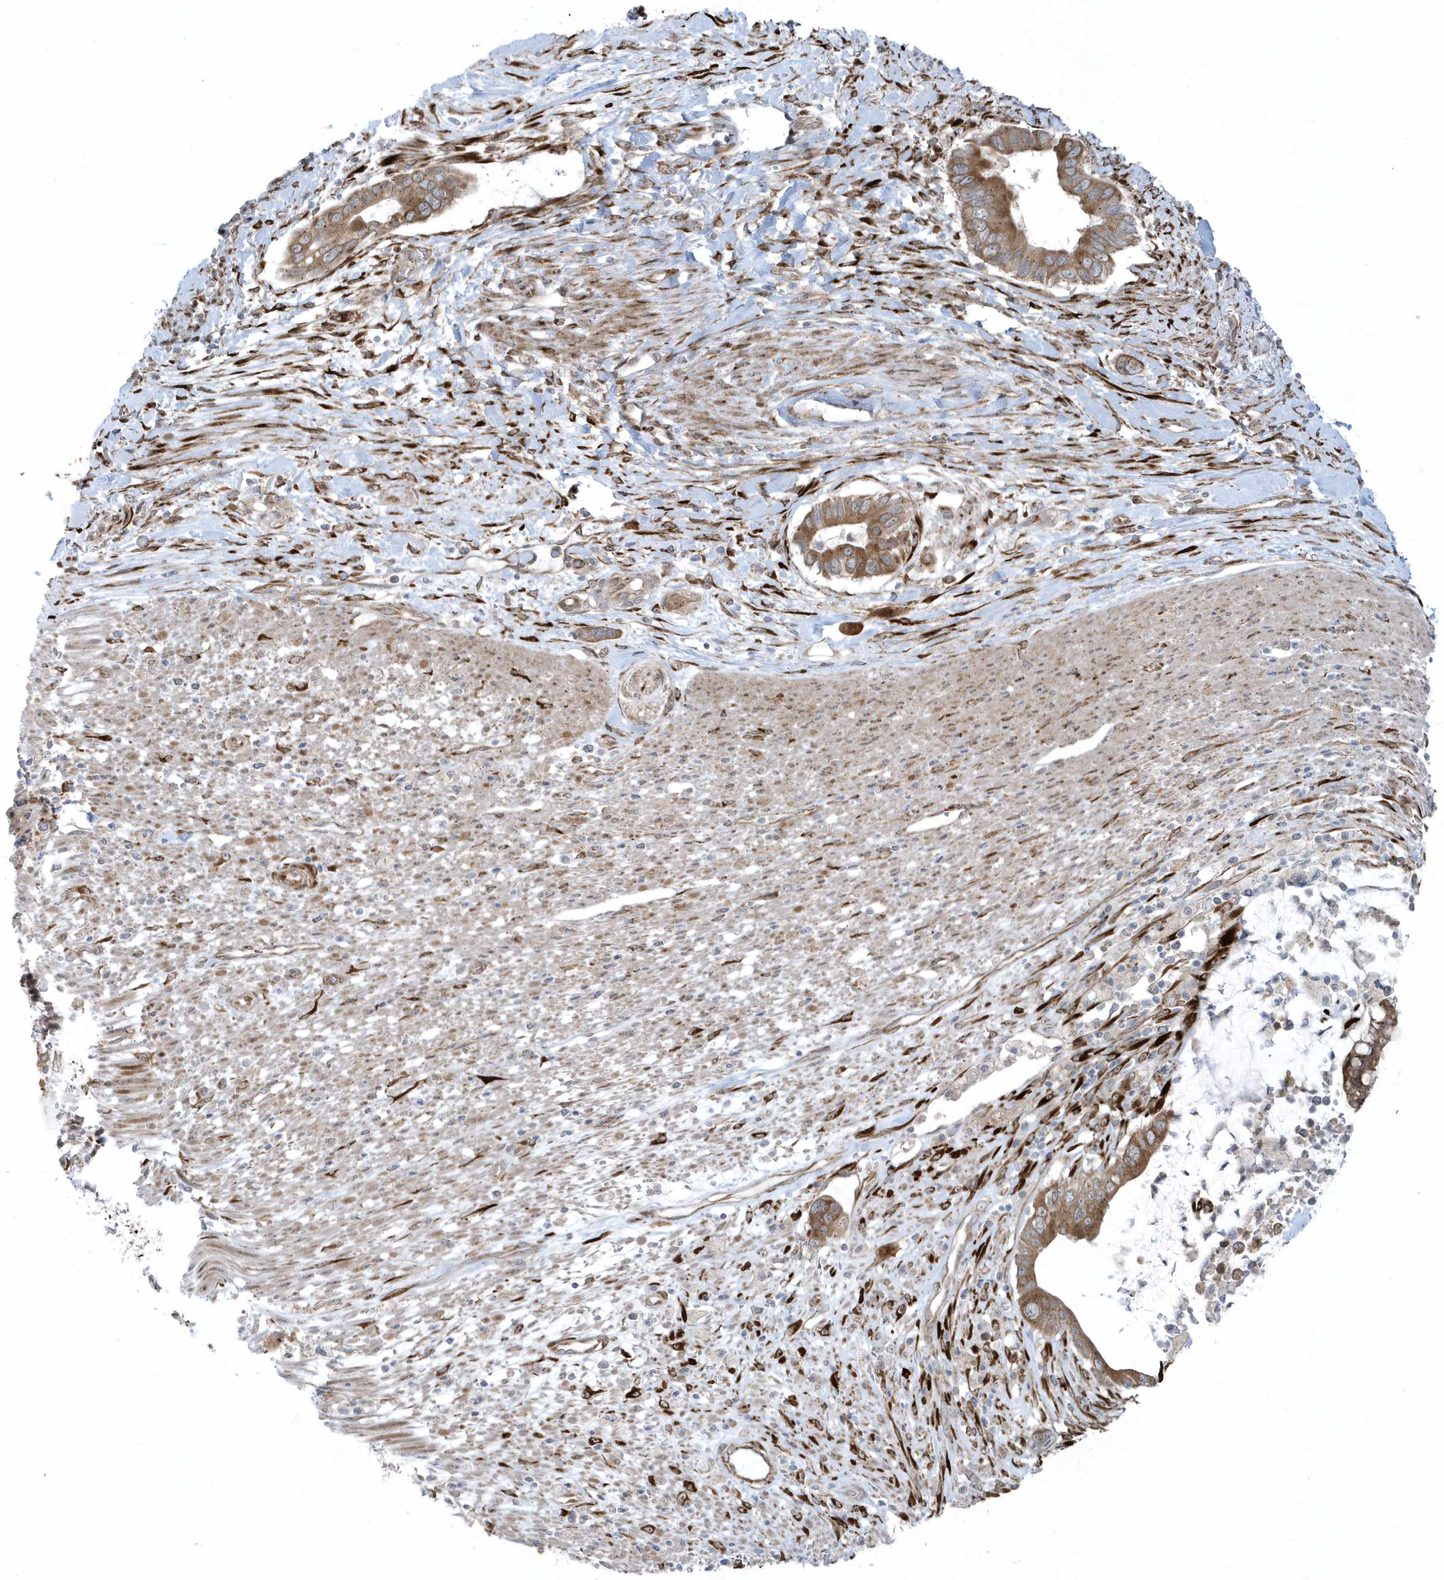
{"staining": {"intensity": "moderate", "quantity": ">75%", "location": "cytoplasmic/membranous"}, "tissue": "pancreatic cancer", "cell_type": "Tumor cells", "image_type": "cancer", "snomed": [{"axis": "morphology", "description": "Adenocarcinoma, NOS"}, {"axis": "topography", "description": "Pancreas"}], "caption": "About >75% of tumor cells in human adenocarcinoma (pancreatic) reveal moderate cytoplasmic/membranous protein staining as visualized by brown immunohistochemical staining.", "gene": "FAM98A", "patient": {"sex": "male", "age": 68}}